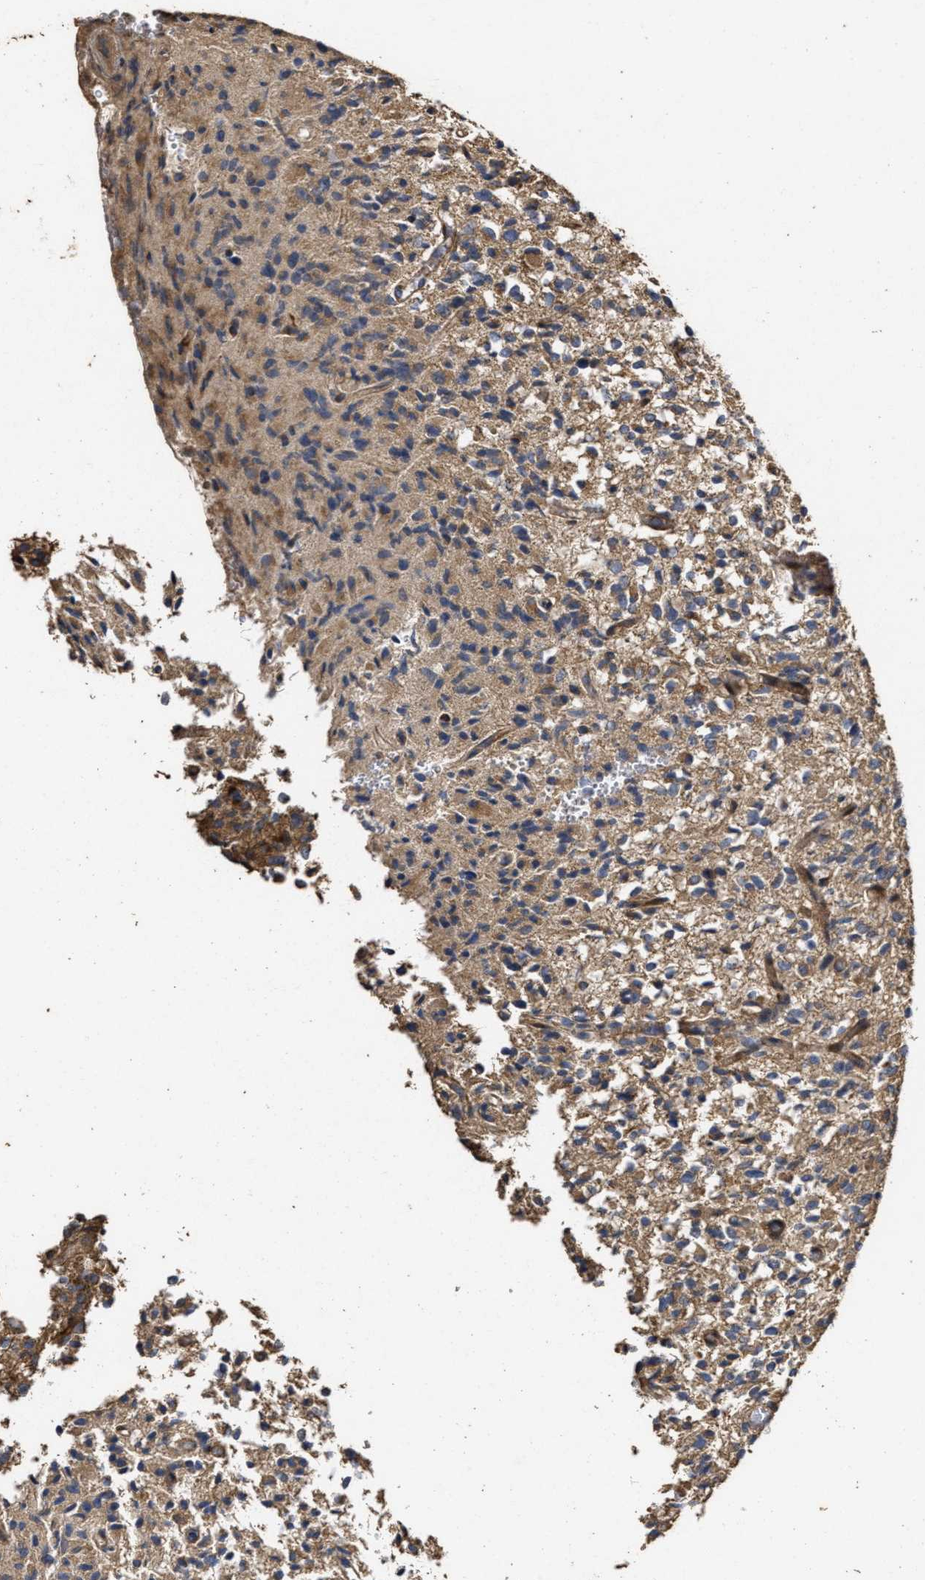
{"staining": {"intensity": "moderate", "quantity": ">75%", "location": "cytoplasmic/membranous"}, "tissue": "glioma", "cell_type": "Tumor cells", "image_type": "cancer", "snomed": [{"axis": "morphology", "description": "Glioma, malignant, High grade"}, {"axis": "topography", "description": "Brain"}], "caption": "Glioma was stained to show a protein in brown. There is medium levels of moderate cytoplasmic/membranous expression in about >75% of tumor cells. (IHC, brightfield microscopy, high magnification).", "gene": "NAV1", "patient": {"sex": "male", "age": 71}}